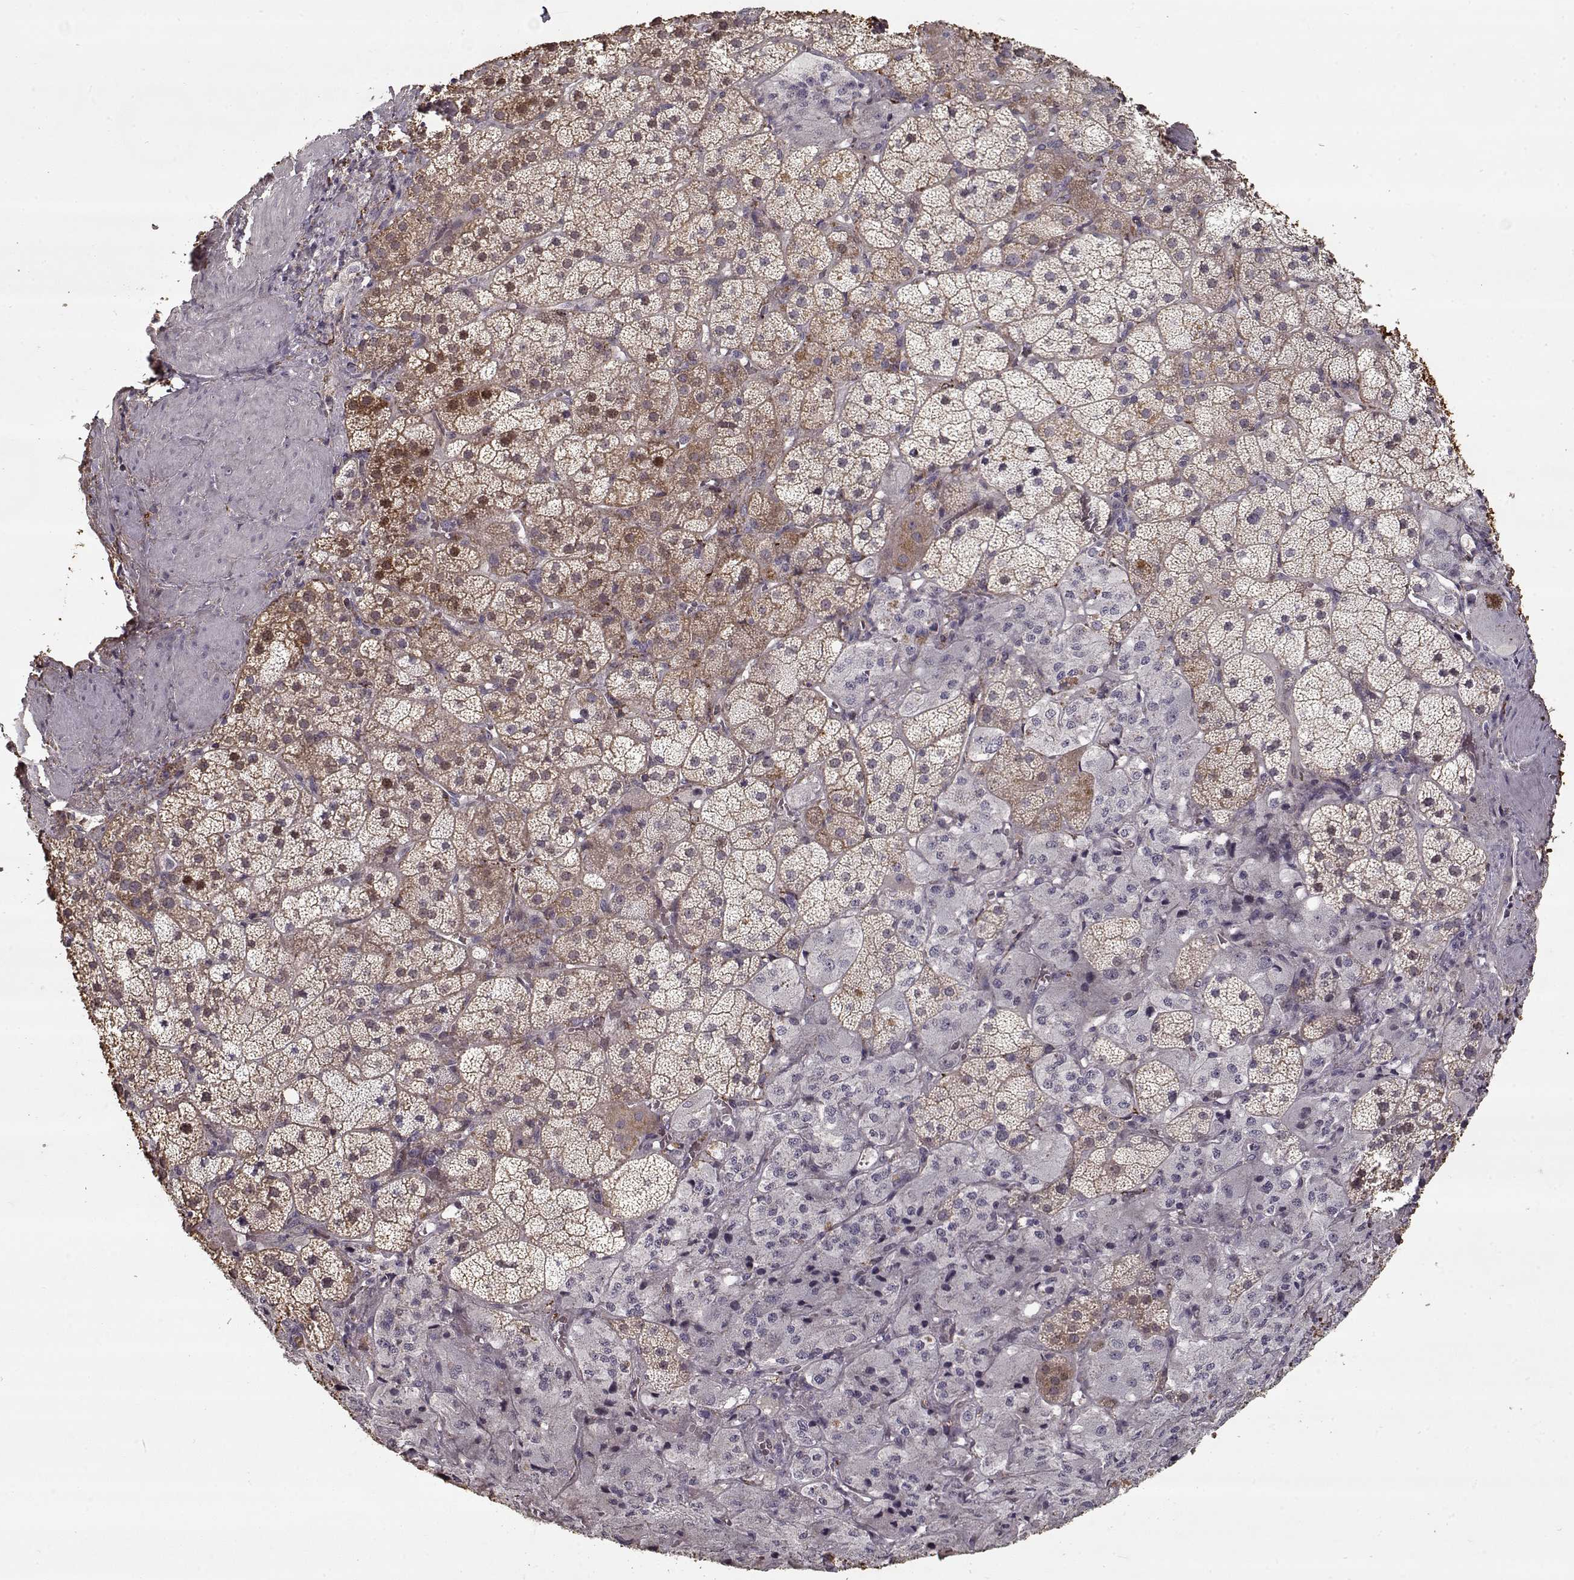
{"staining": {"intensity": "moderate", "quantity": ">75%", "location": "cytoplasmic/membranous"}, "tissue": "adrenal gland", "cell_type": "Glandular cells", "image_type": "normal", "snomed": [{"axis": "morphology", "description": "Normal tissue, NOS"}, {"axis": "topography", "description": "Adrenal gland"}], "caption": "The micrograph exhibits staining of benign adrenal gland, revealing moderate cytoplasmic/membranous protein staining (brown color) within glandular cells.", "gene": "LAMA2", "patient": {"sex": "male", "age": 57}}